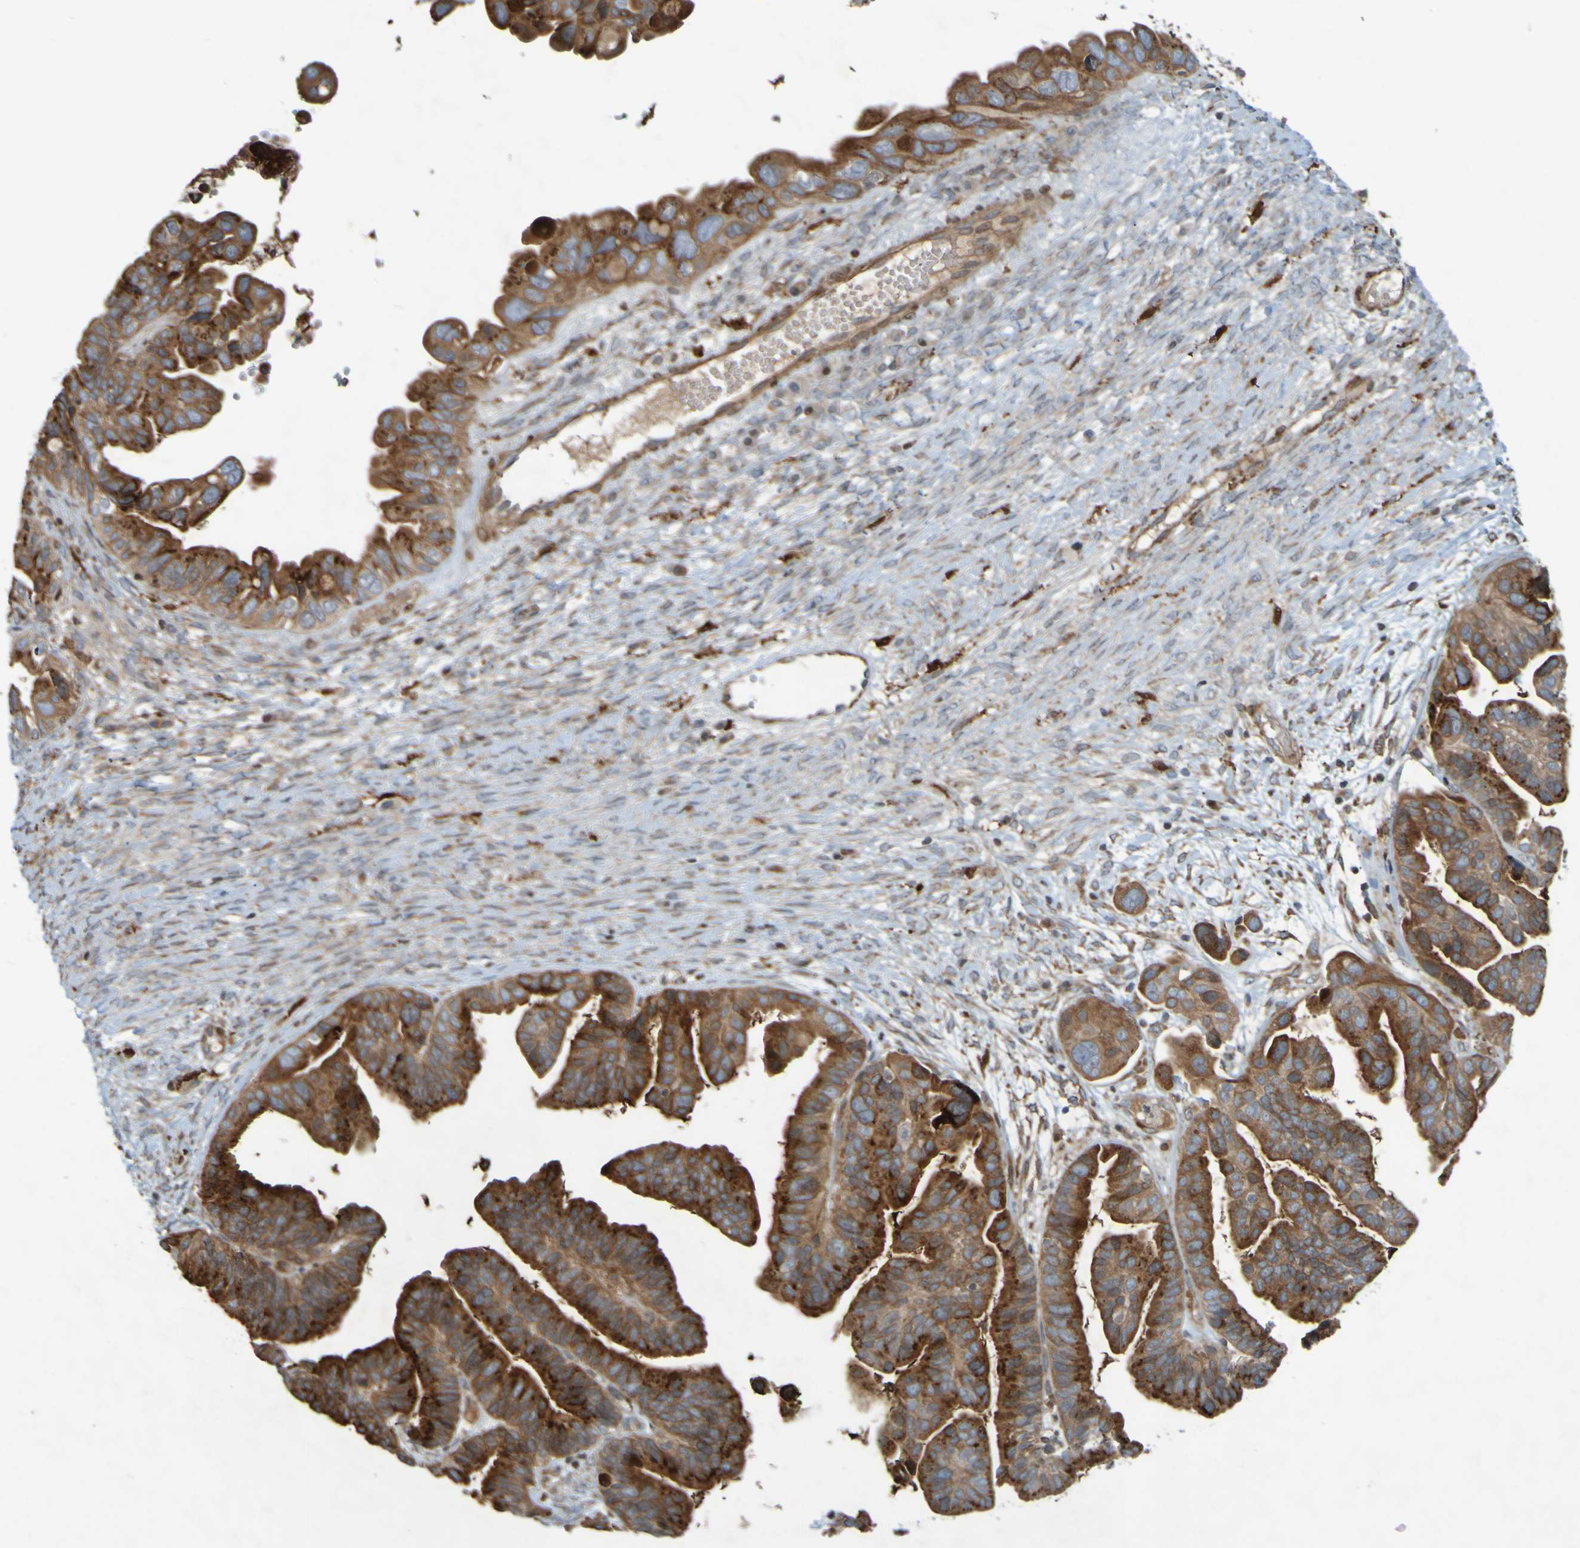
{"staining": {"intensity": "strong", "quantity": ">75%", "location": "cytoplasmic/membranous"}, "tissue": "ovarian cancer", "cell_type": "Tumor cells", "image_type": "cancer", "snomed": [{"axis": "morphology", "description": "Cystadenocarcinoma, serous, NOS"}, {"axis": "topography", "description": "Ovary"}], "caption": "There is high levels of strong cytoplasmic/membranous positivity in tumor cells of ovarian serous cystadenocarcinoma, as demonstrated by immunohistochemical staining (brown color).", "gene": "GUCY1A1", "patient": {"sex": "female", "age": 56}}